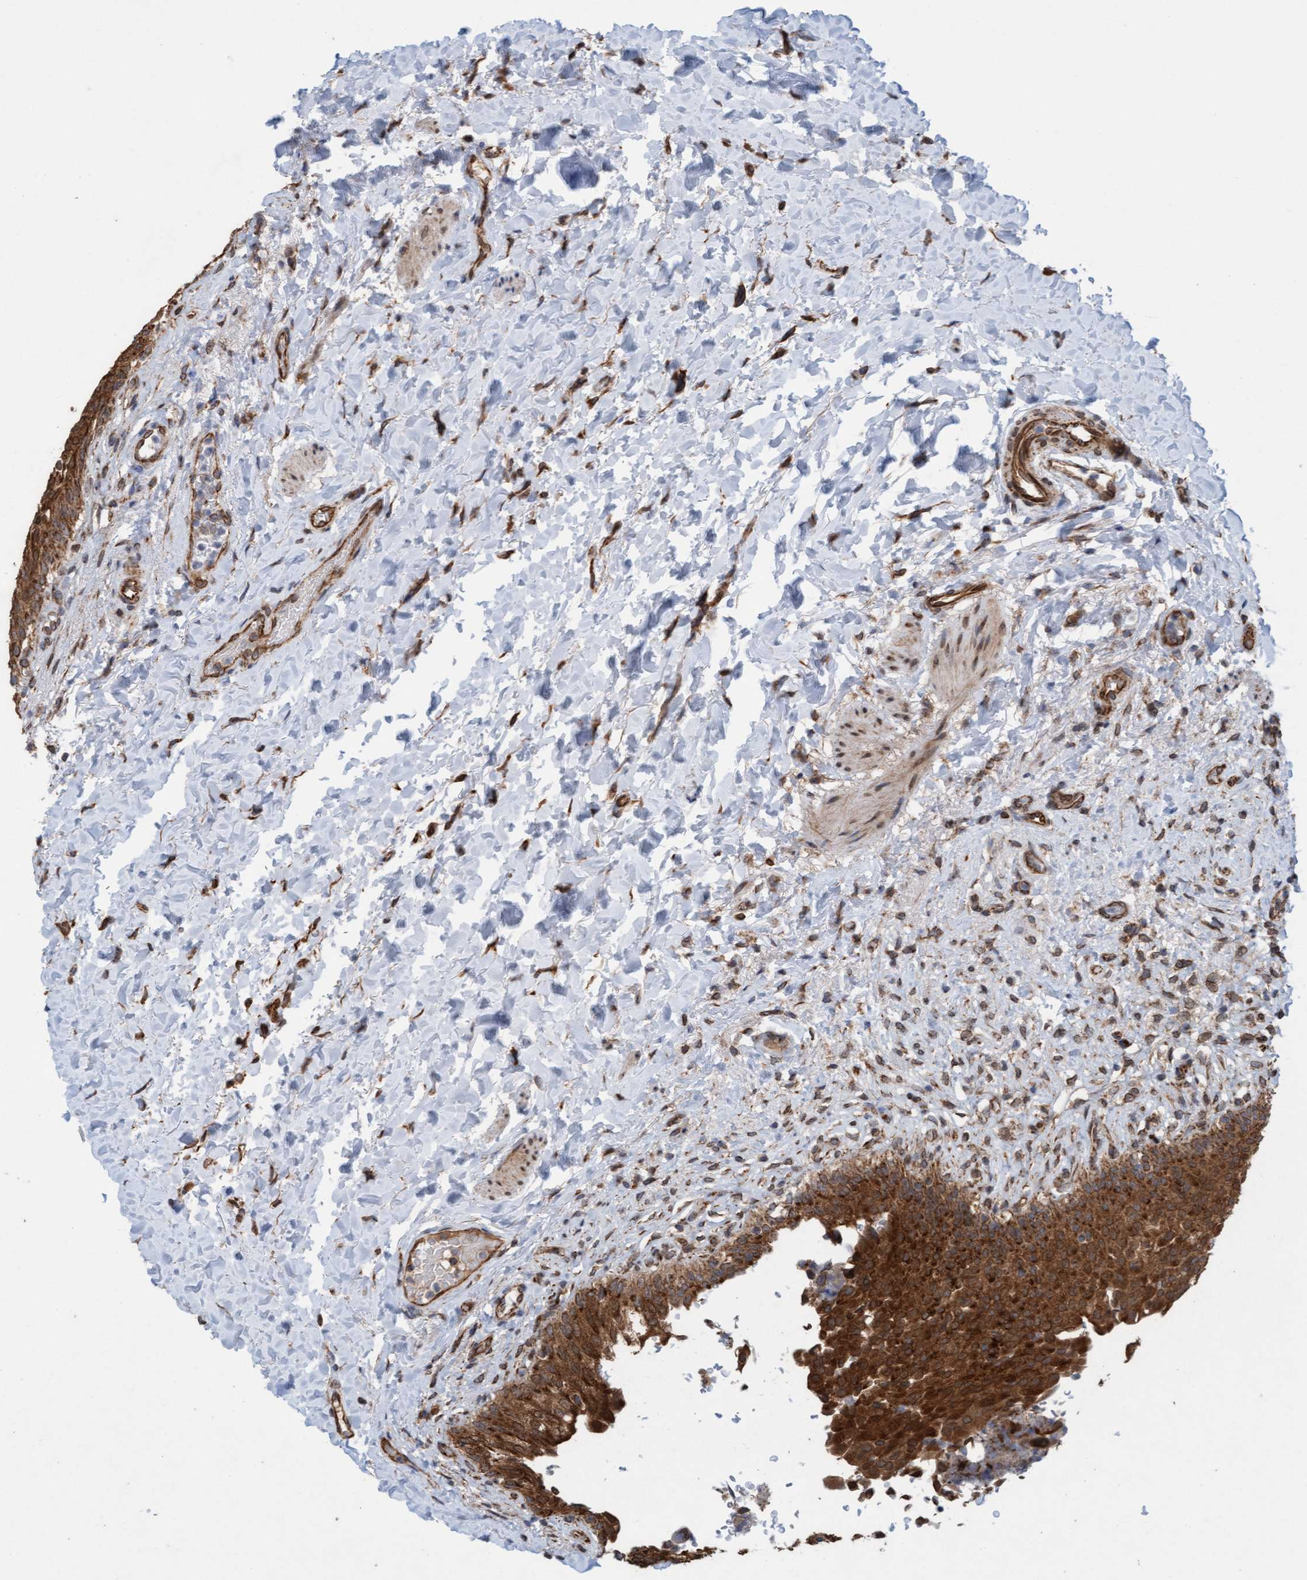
{"staining": {"intensity": "strong", "quantity": ">75%", "location": "cytoplasmic/membranous"}, "tissue": "urinary bladder", "cell_type": "Urothelial cells", "image_type": "normal", "snomed": [{"axis": "morphology", "description": "Normal tissue, NOS"}, {"axis": "topography", "description": "Urinary bladder"}], "caption": "Protein staining by IHC exhibits strong cytoplasmic/membranous staining in approximately >75% of urothelial cells in unremarkable urinary bladder.", "gene": "MRPS23", "patient": {"sex": "female", "age": 60}}